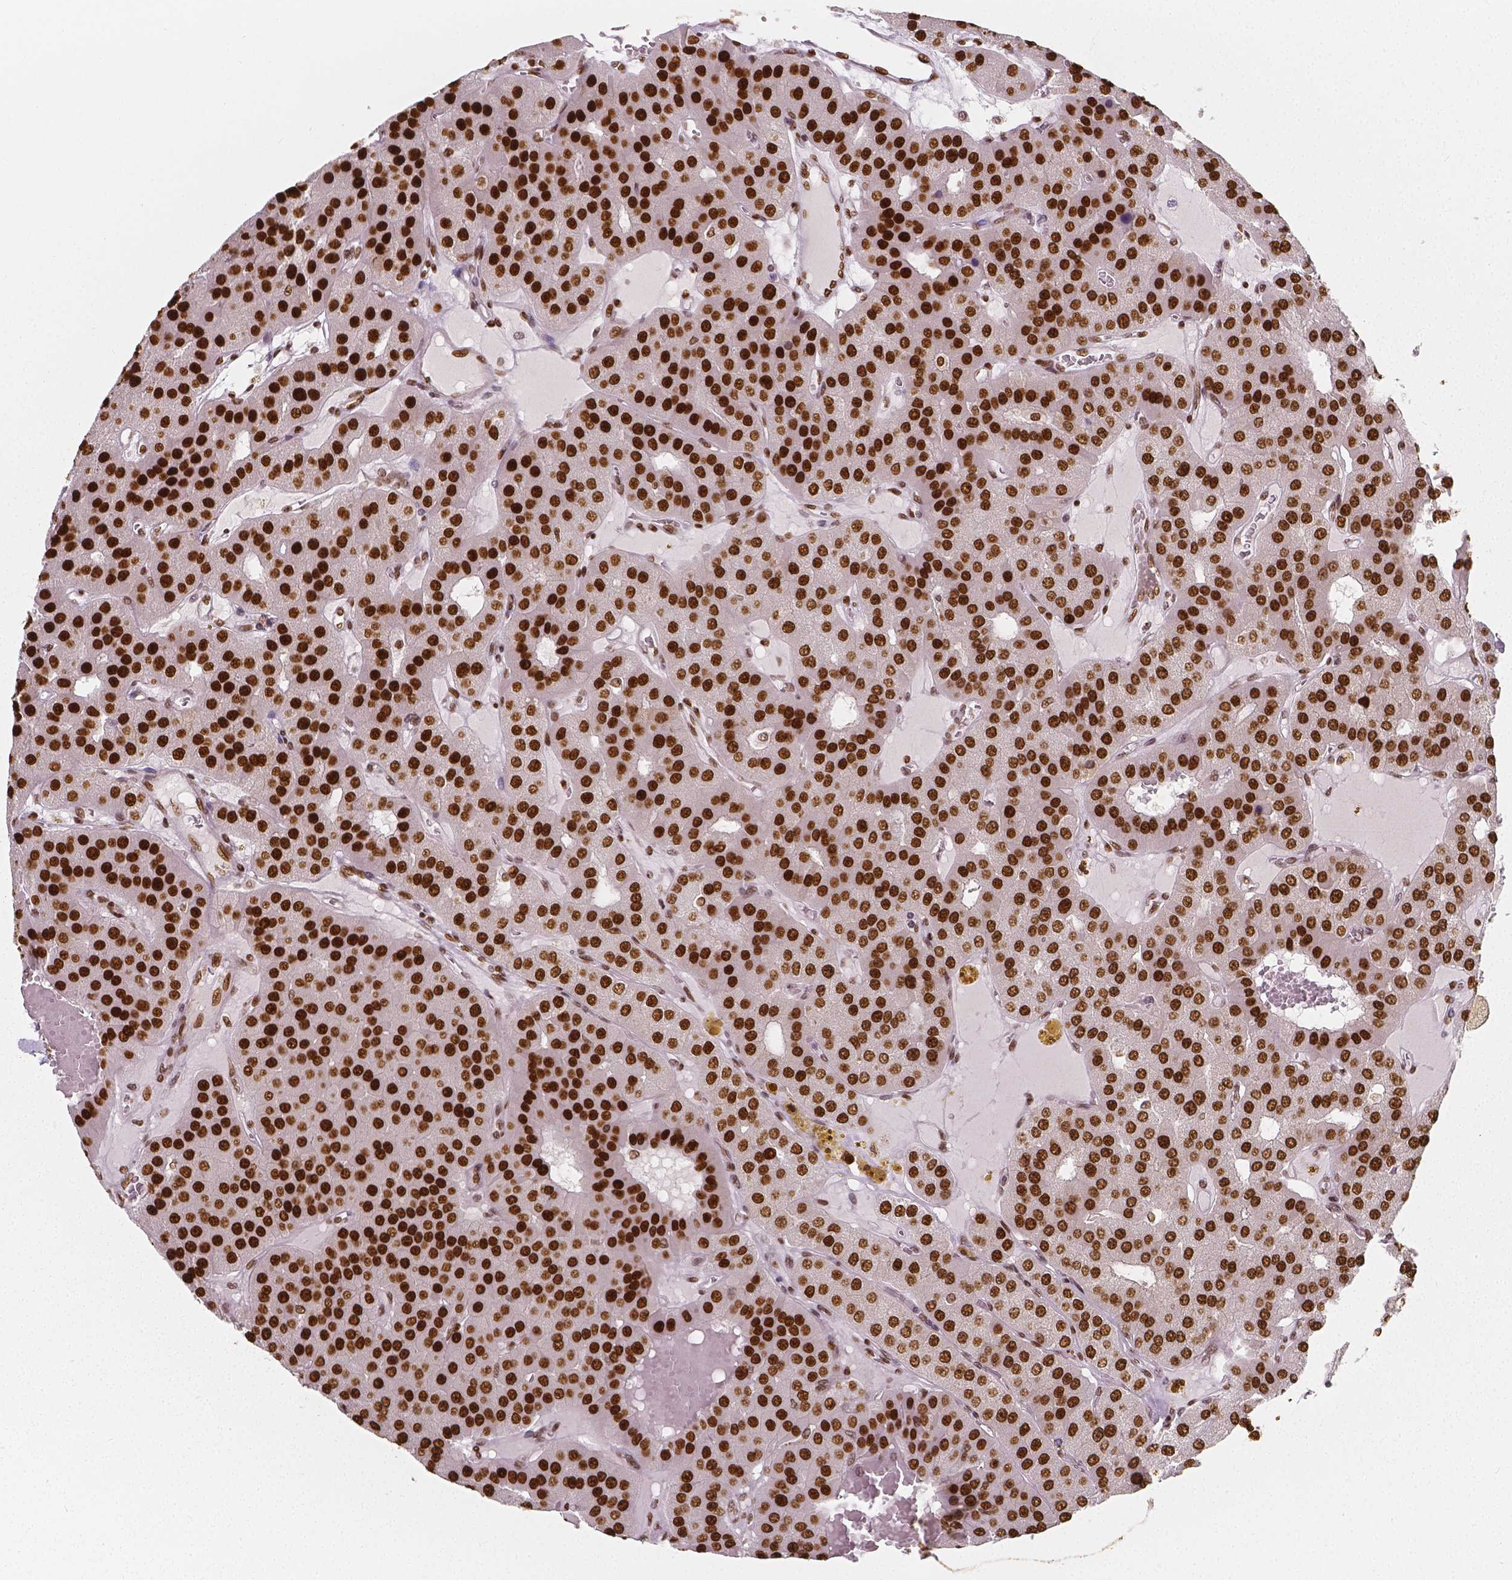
{"staining": {"intensity": "strong", "quantity": ">75%", "location": "nuclear"}, "tissue": "parathyroid gland", "cell_type": "Glandular cells", "image_type": "normal", "snomed": [{"axis": "morphology", "description": "Normal tissue, NOS"}, {"axis": "morphology", "description": "Adenoma, NOS"}, {"axis": "topography", "description": "Parathyroid gland"}], "caption": "Immunohistochemistry staining of normal parathyroid gland, which shows high levels of strong nuclear staining in about >75% of glandular cells indicating strong nuclear protein positivity. The staining was performed using DAB (3,3'-diaminobenzidine) (brown) for protein detection and nuclei were counterstained in hematoxylin (blue).", "gene": "NUCKS1", "patient": {"sex": "female", "age": 86}}